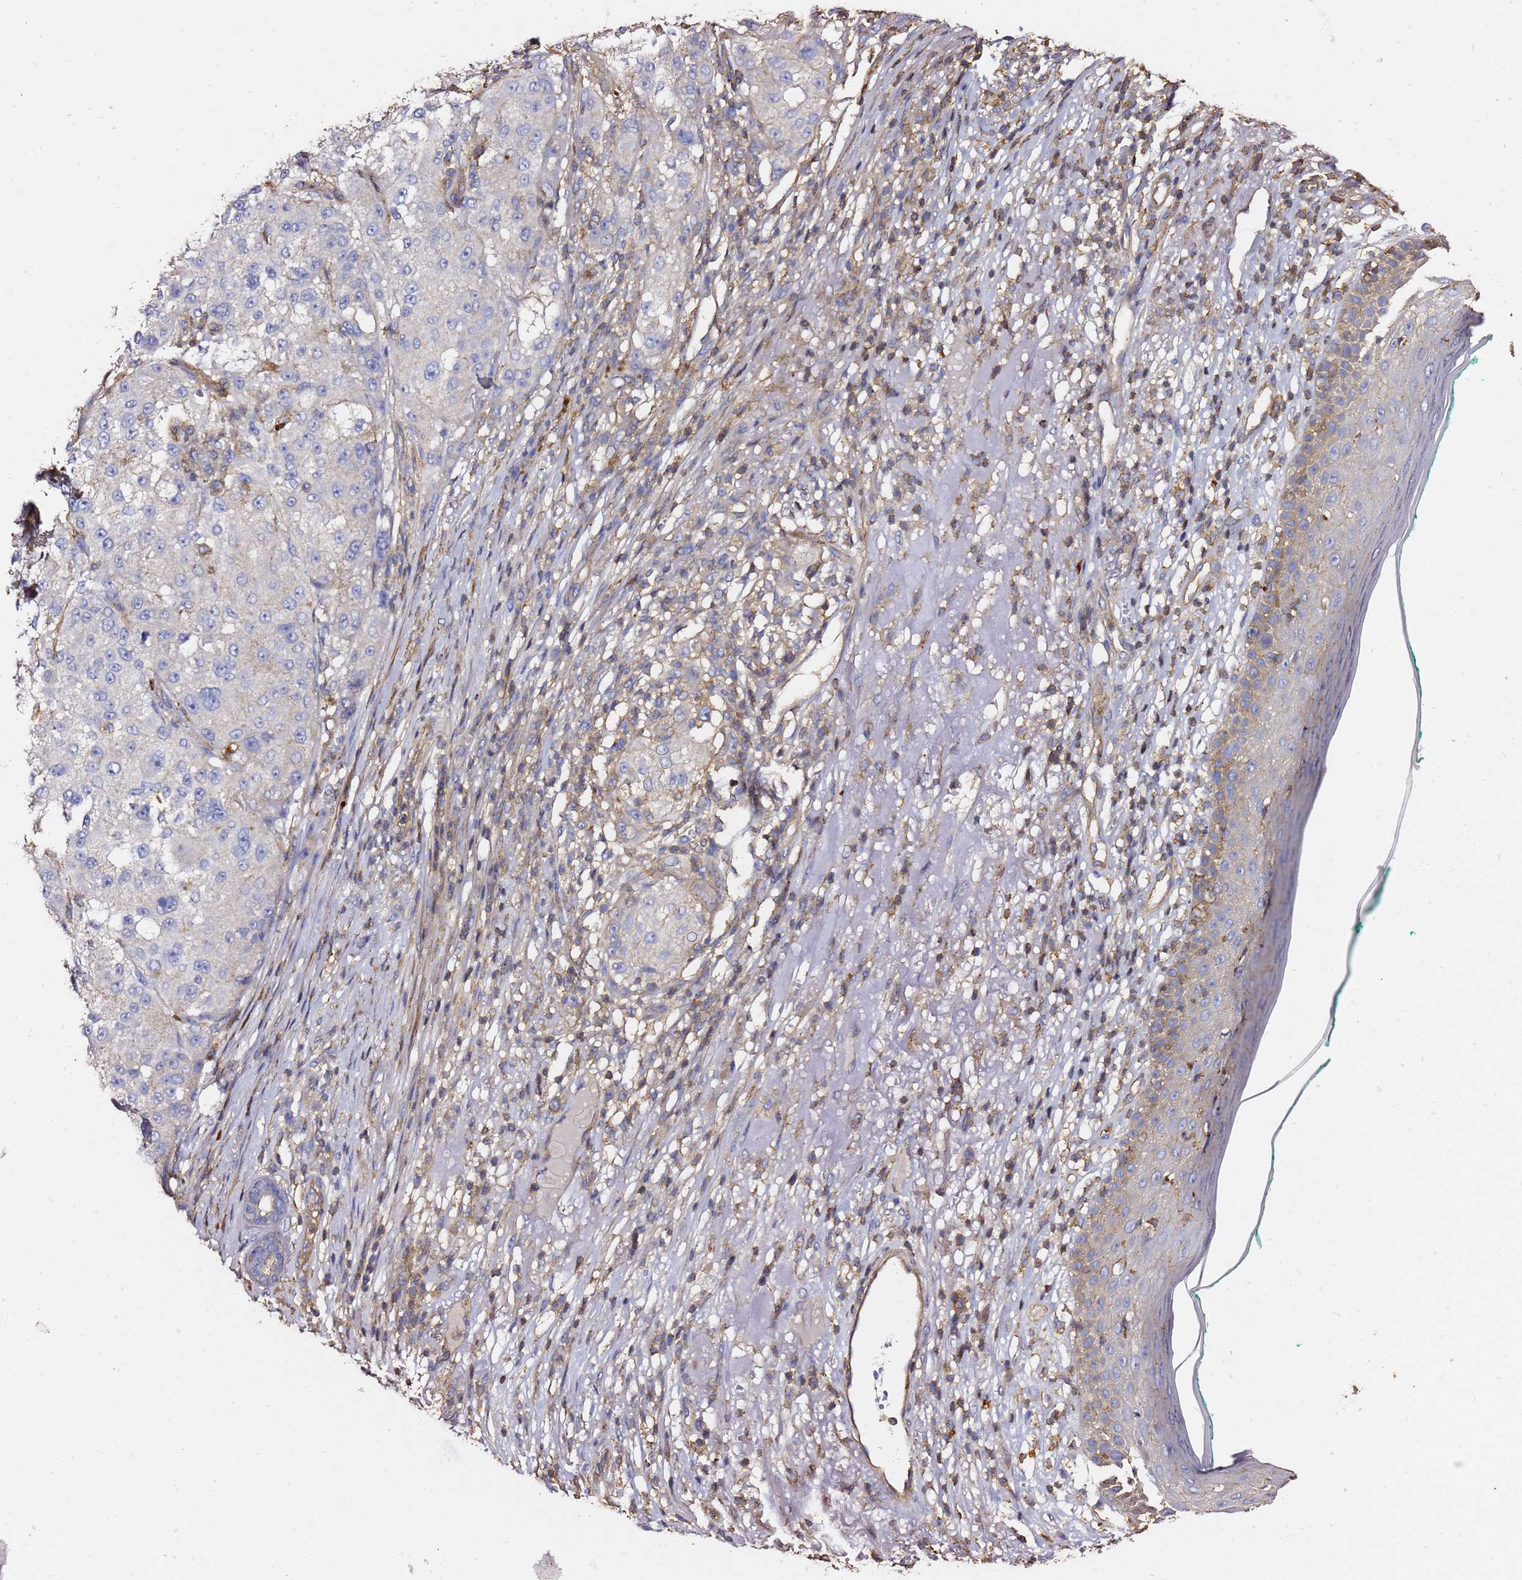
{"staining": {"intensity": "negative", "quantity": "none", "location": "none"}, "tissue": "melanoma", "cell_type": "Tumor cells", "image_type": "cancer", "snomed": [{"axis": "morphology", "description": "Necrosis, NOS"}, {"axis": "morphology", "description": "Malignant melanoma, NOS"}, {"axis": "topography", "description": "Skin"}], "caption": "Immunohistochemistry (IHC) histopathology image of human melanoma stained for a protein (brown), which reveals no staining in tumor cells.", "gene": "ZFP36L2", "patient": {"sex": "female", "age": 87}}